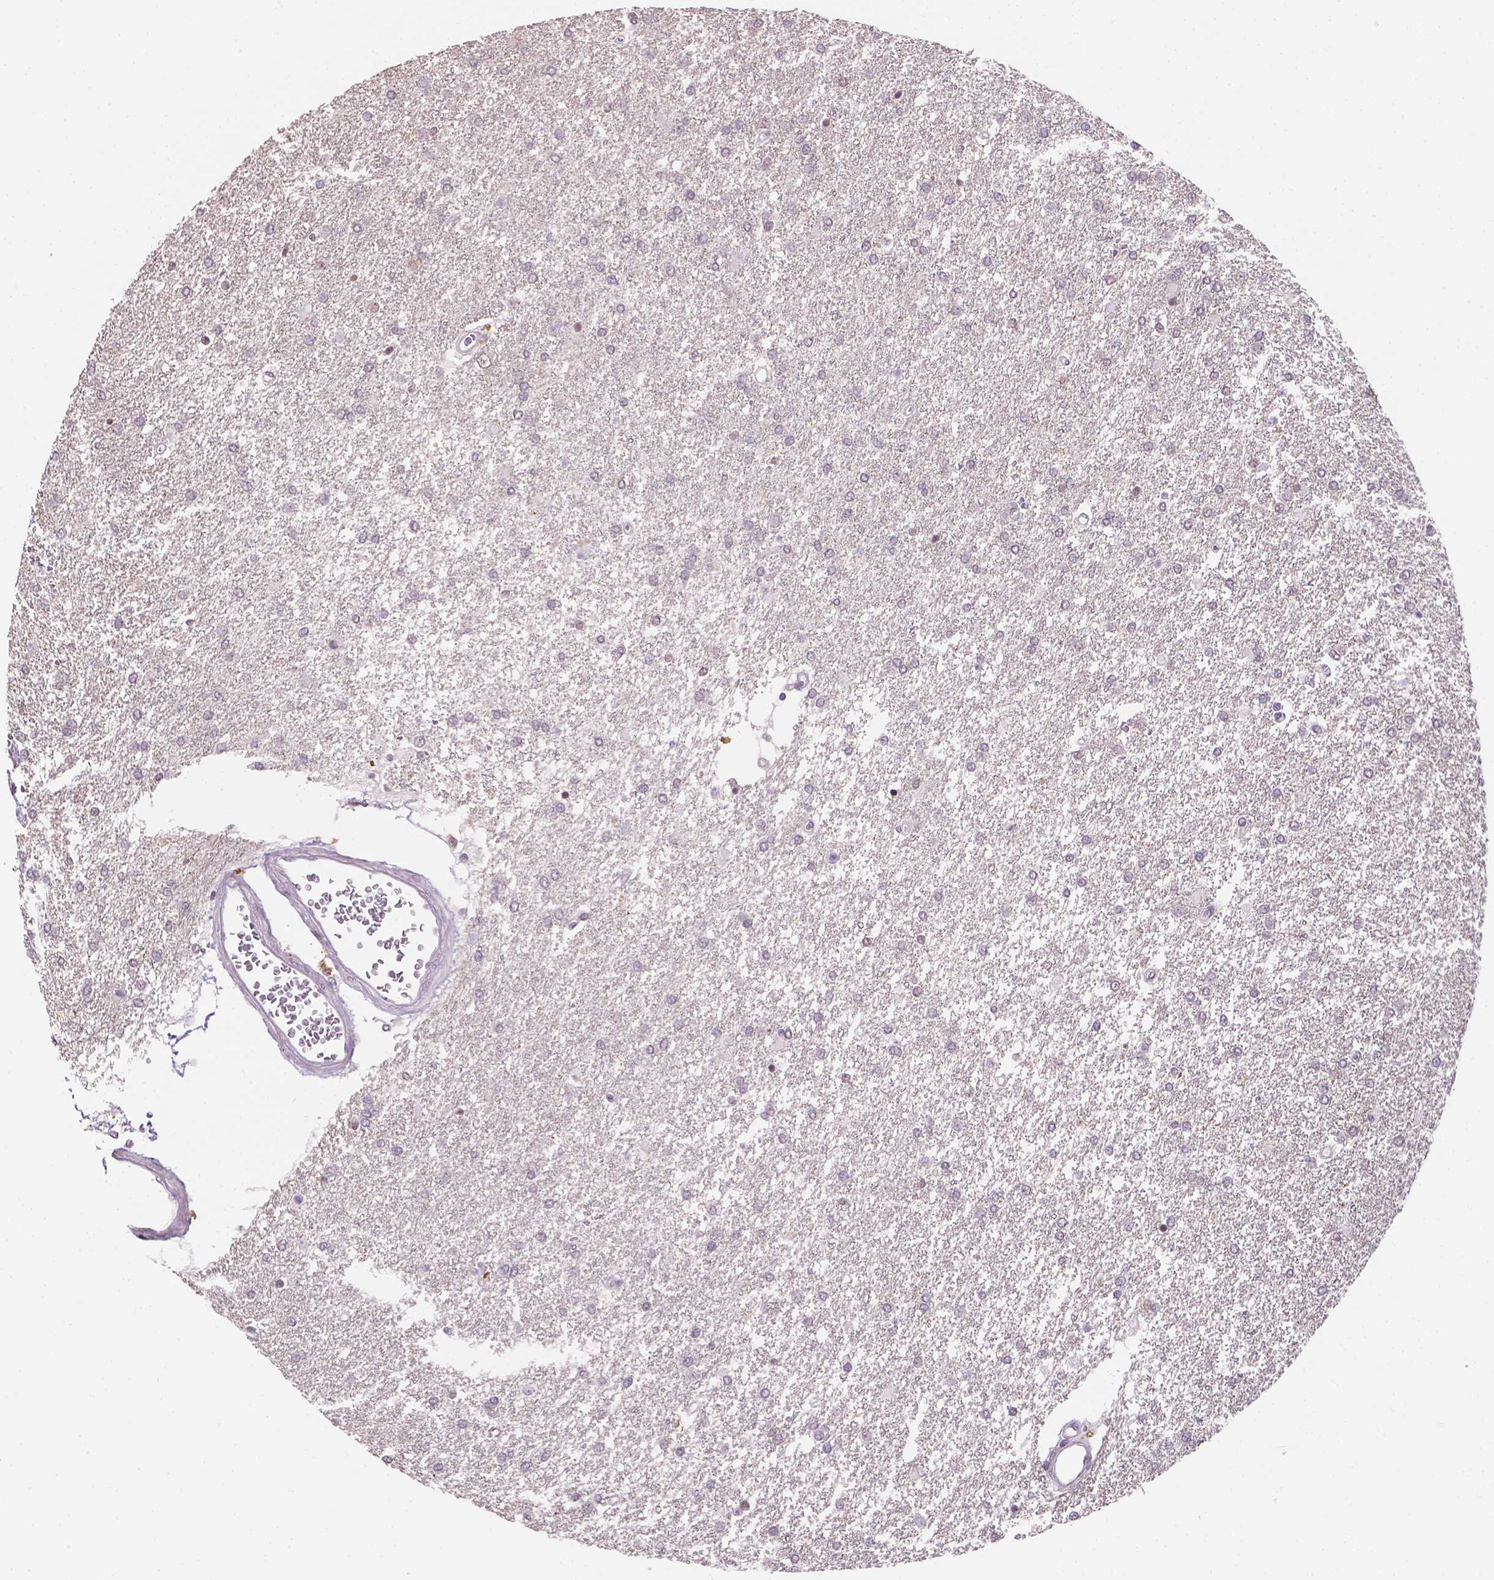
{"staining": {"intensity": "negative", "quantity": "none", "location": "none"}, "tissue": "glioma", "cell_type": "Tumor cells", "image_type": "cancer", "snomed": [{"axis": "morphology", "description": "Glioma, malignant, High grade"}, {"axis": "topography", "description": "Brain"}], "caption": "Tumor cells show no significant protein expression in malignant glioma (high-grade). (DAB IHC with hematoxylin counter stain).", "gene": "SHLD3", "patient": {"sex": "female", "age": 61}}